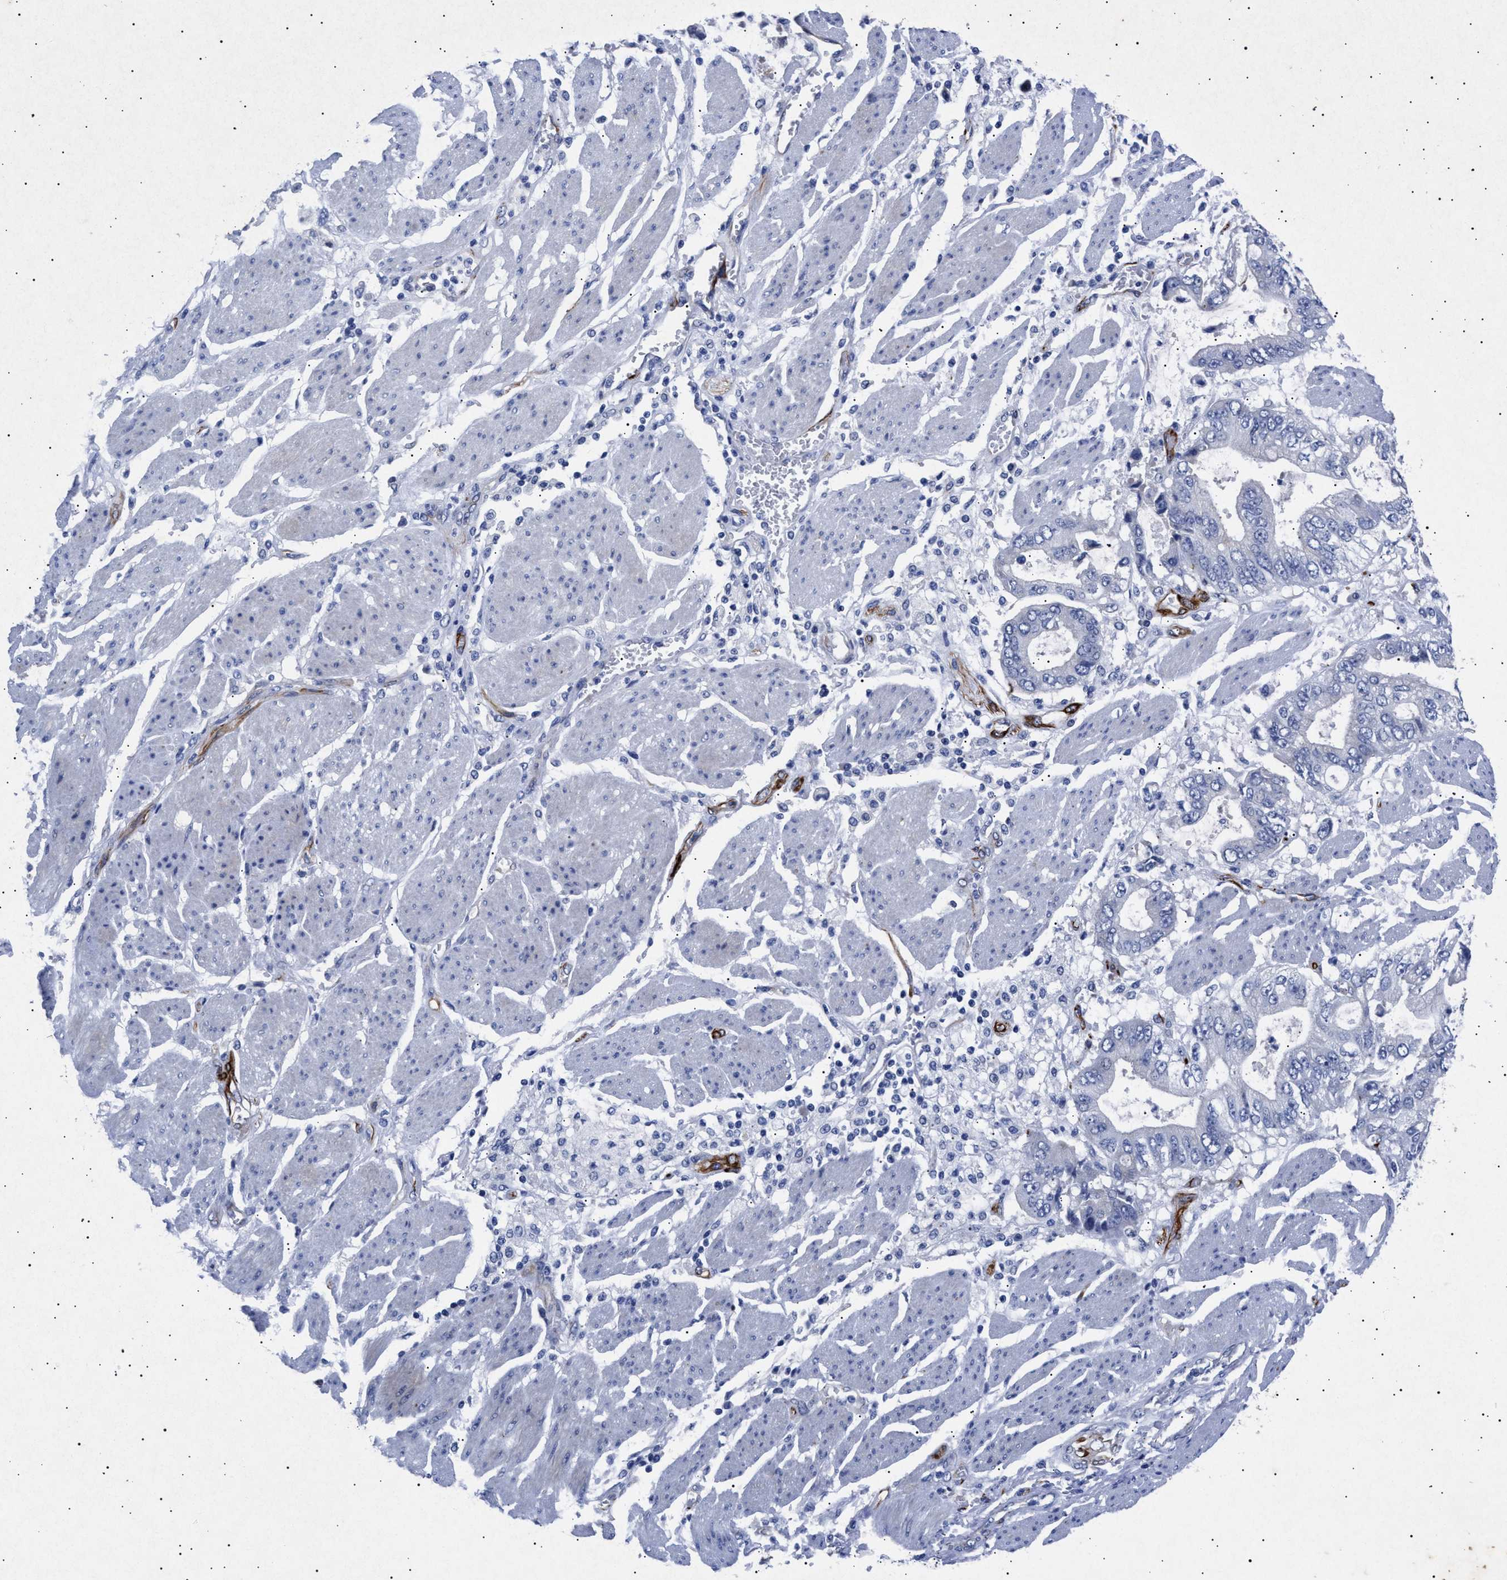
{"staining": {"intensity": "negative", "quantity": "none", "location": "none"}, "tissue": "stomach cancer", "cell_type": "Tumor cells", "image_type": "cancer", "snomed": [{"axis": "morphology", "description": "Normal tissue, NOS"}, {"axis": "morphology", "description": "Adenocarcinoma, NOS"}, {"axis": "topography", "description": "Stomach"}], "caption": "Immunohistochemistry histopathology image of human stomach cancer (adenocarcinoma) stained for a protein (brown), which demonstrates no staining in tumor cells. (DAB (3,3'-diaminobenzidine) immunohistochemistry visualized using brightfield microscopy, high magnification).", "gene": "OLFML2A", "patient": {"sex": "male", "age": 62}}